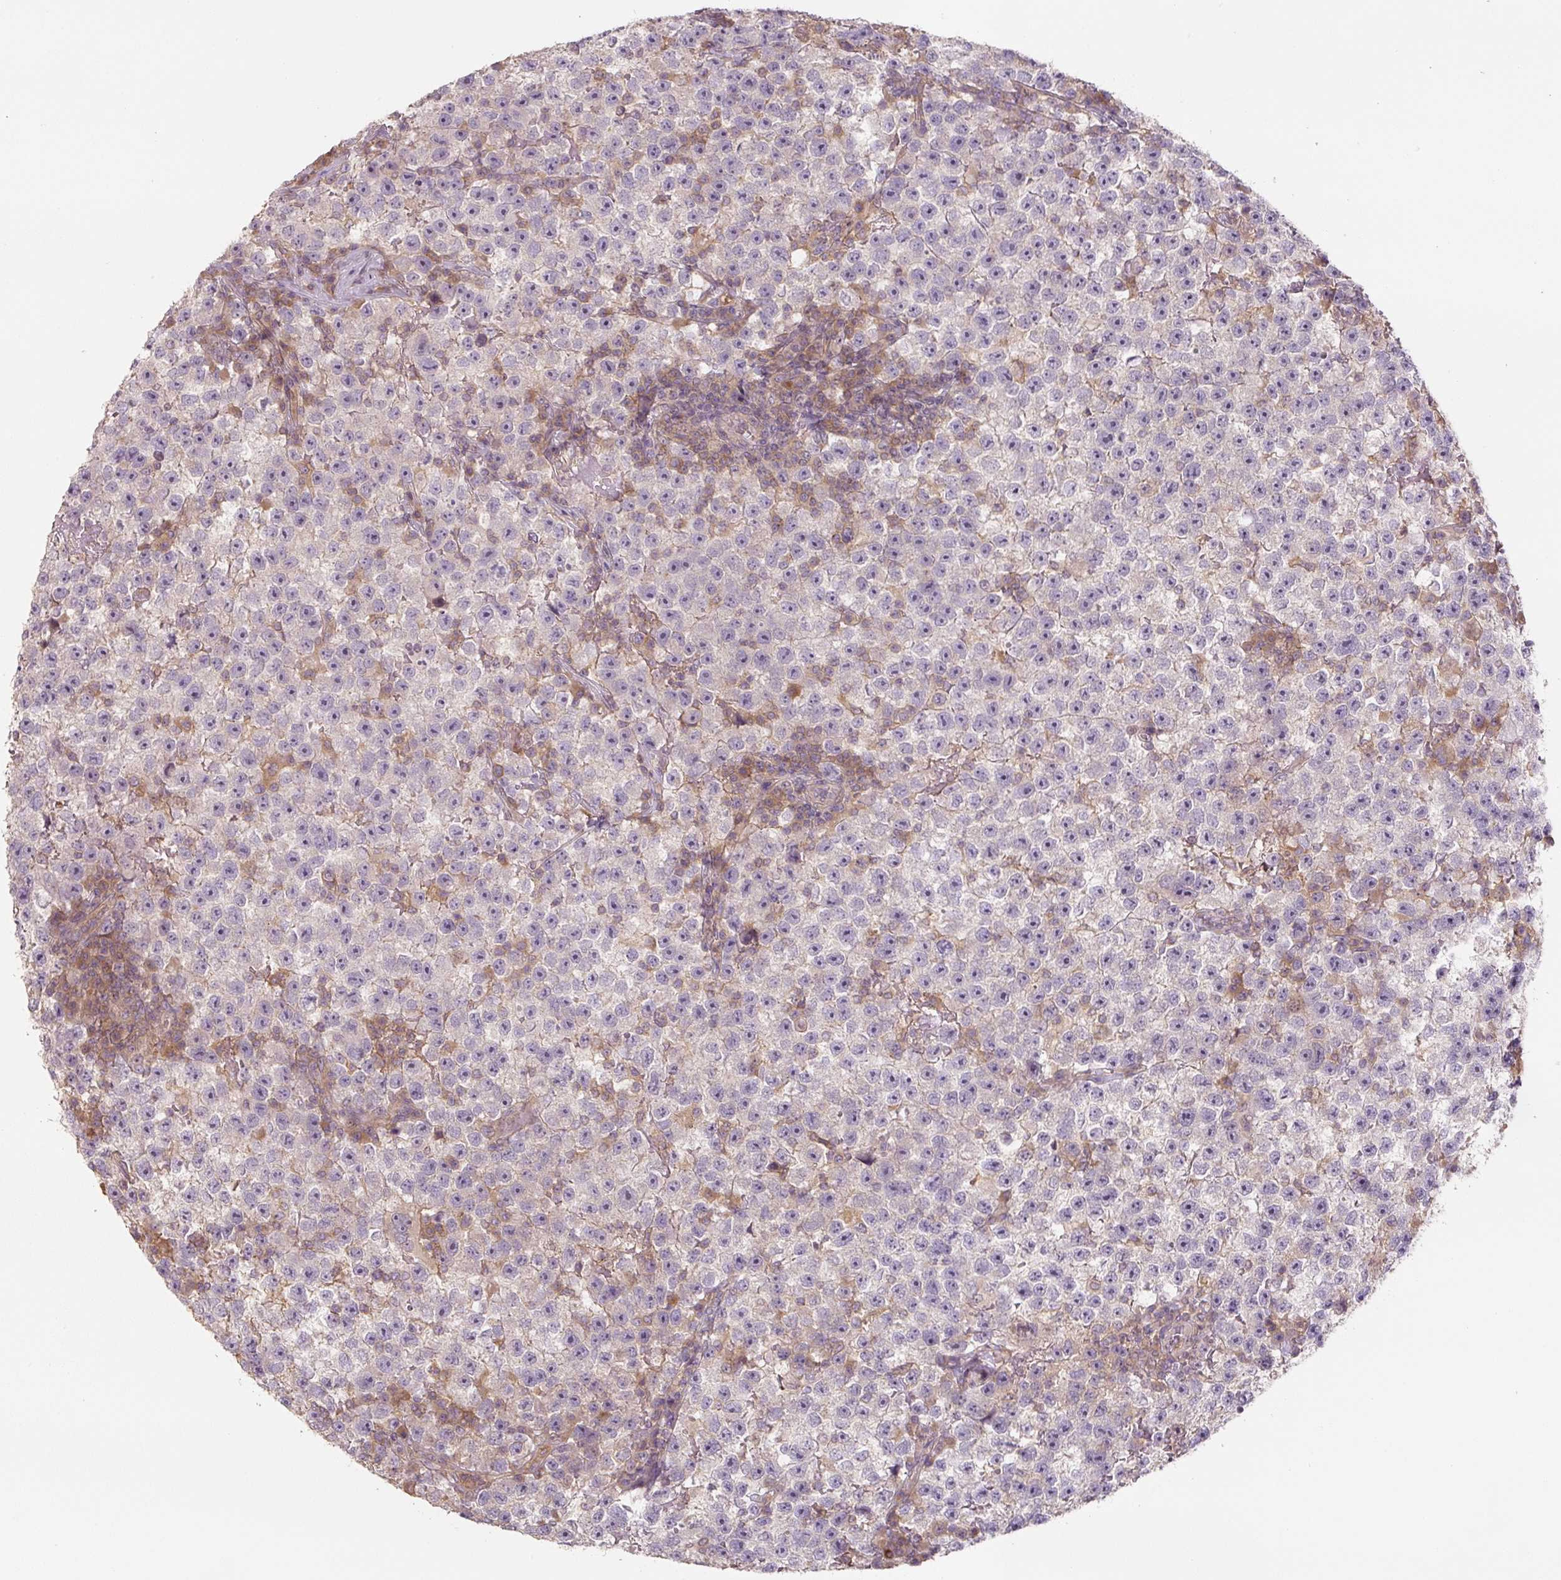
{"staining": {"intensity": "negative", "quantity": "none", "location": "none"}, "tissue": "testis cancer", "cell_type": "Tumor cells", "image_type": "cancer", "snomed": [{"axis": "morphology", "description": "Seminoma, NOS"}, {"axis": "topography", "description": "Testis"}], "caption": "The immunohistochemistry (IHC) histopathology image has no significant positivity in tumor cells of seminoma (testis) tissue.", "gene": "C2orf73", "patient": {"sex": "male", "age": 22}}